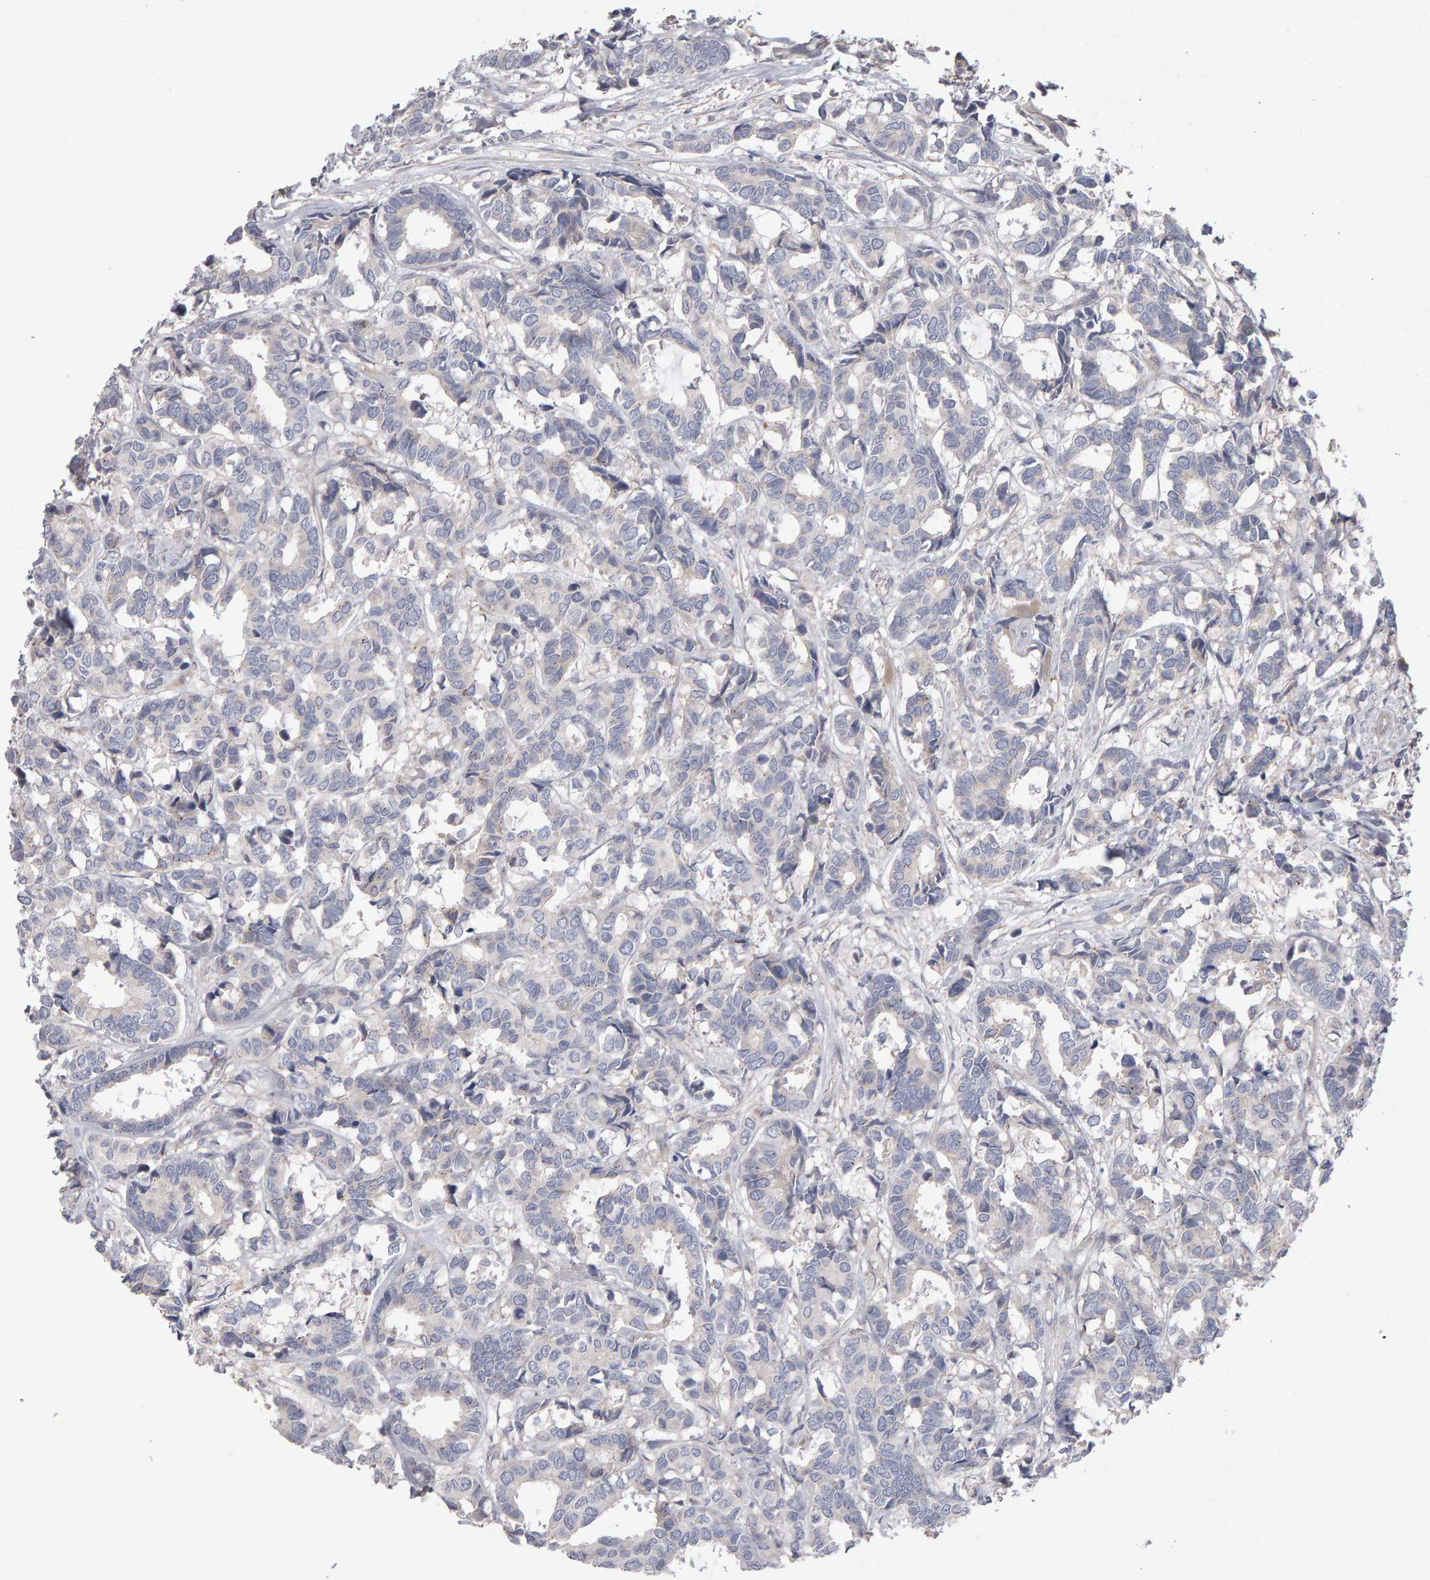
{"staining": {"intensity": "negative", "quantity": "none", "location": "none"}, "tissue": "breast cancer", "cell_type": "Tumor cells", "image_type": "cancer", "snomed": [{"axis": "morphology", "description": "Duct carcinoma"}, {"axis": "topography", "description": "Breast"}], "caption": "This image is of breast cancer stained with immunohistochemistry (IHC) to label a protein in brown with the nuclei are counter-stained blue. There is no staining in tumor cells. (Immunohistochemistry, brightfield microscopy, high magnification).", "gene": "PGS1", "patient": {"sex": "female", "age": 87}}